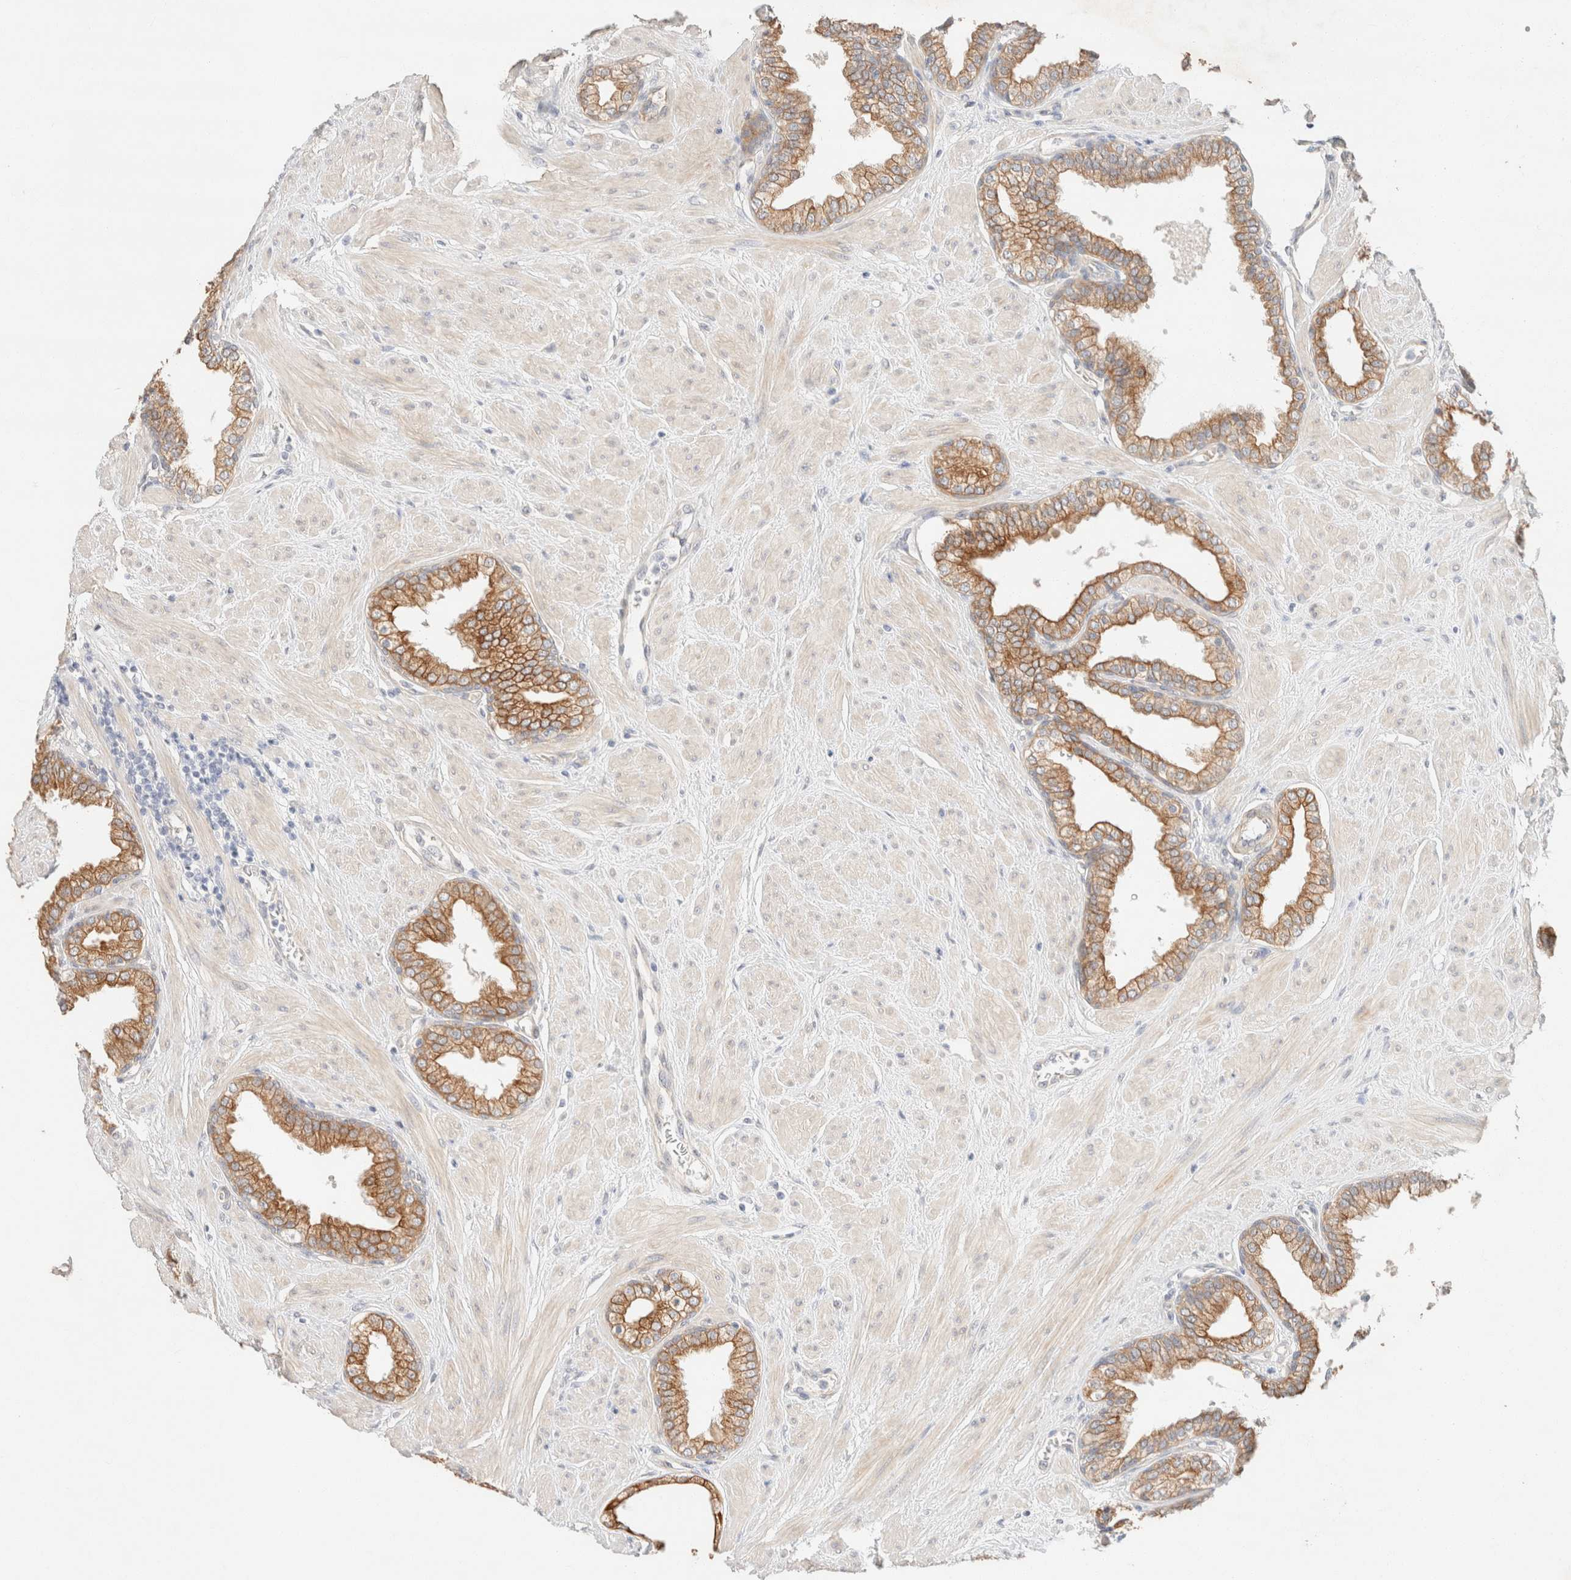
{"staining": {"intensity": "moderate", "quantity": ">75%", "location": "cytoplasmic/membranous"}, "tissue": "prostate", "cell_type": "Glandular cells", "image_type": "normal", "snomed": [{"axis": "morphology", "description": "Normal tissue, NOS"}, {"axis": "topography", "description": "Prostate"}], "caption": "This is a photomicrograph of immunohistochemistry (IHC) staining of benign prostate, which shows moderate expression in the cytoplasmic/membranous of glandular cells.", "gene": "CSNK1E", "patient": {"sex": "male", "age": 51}}